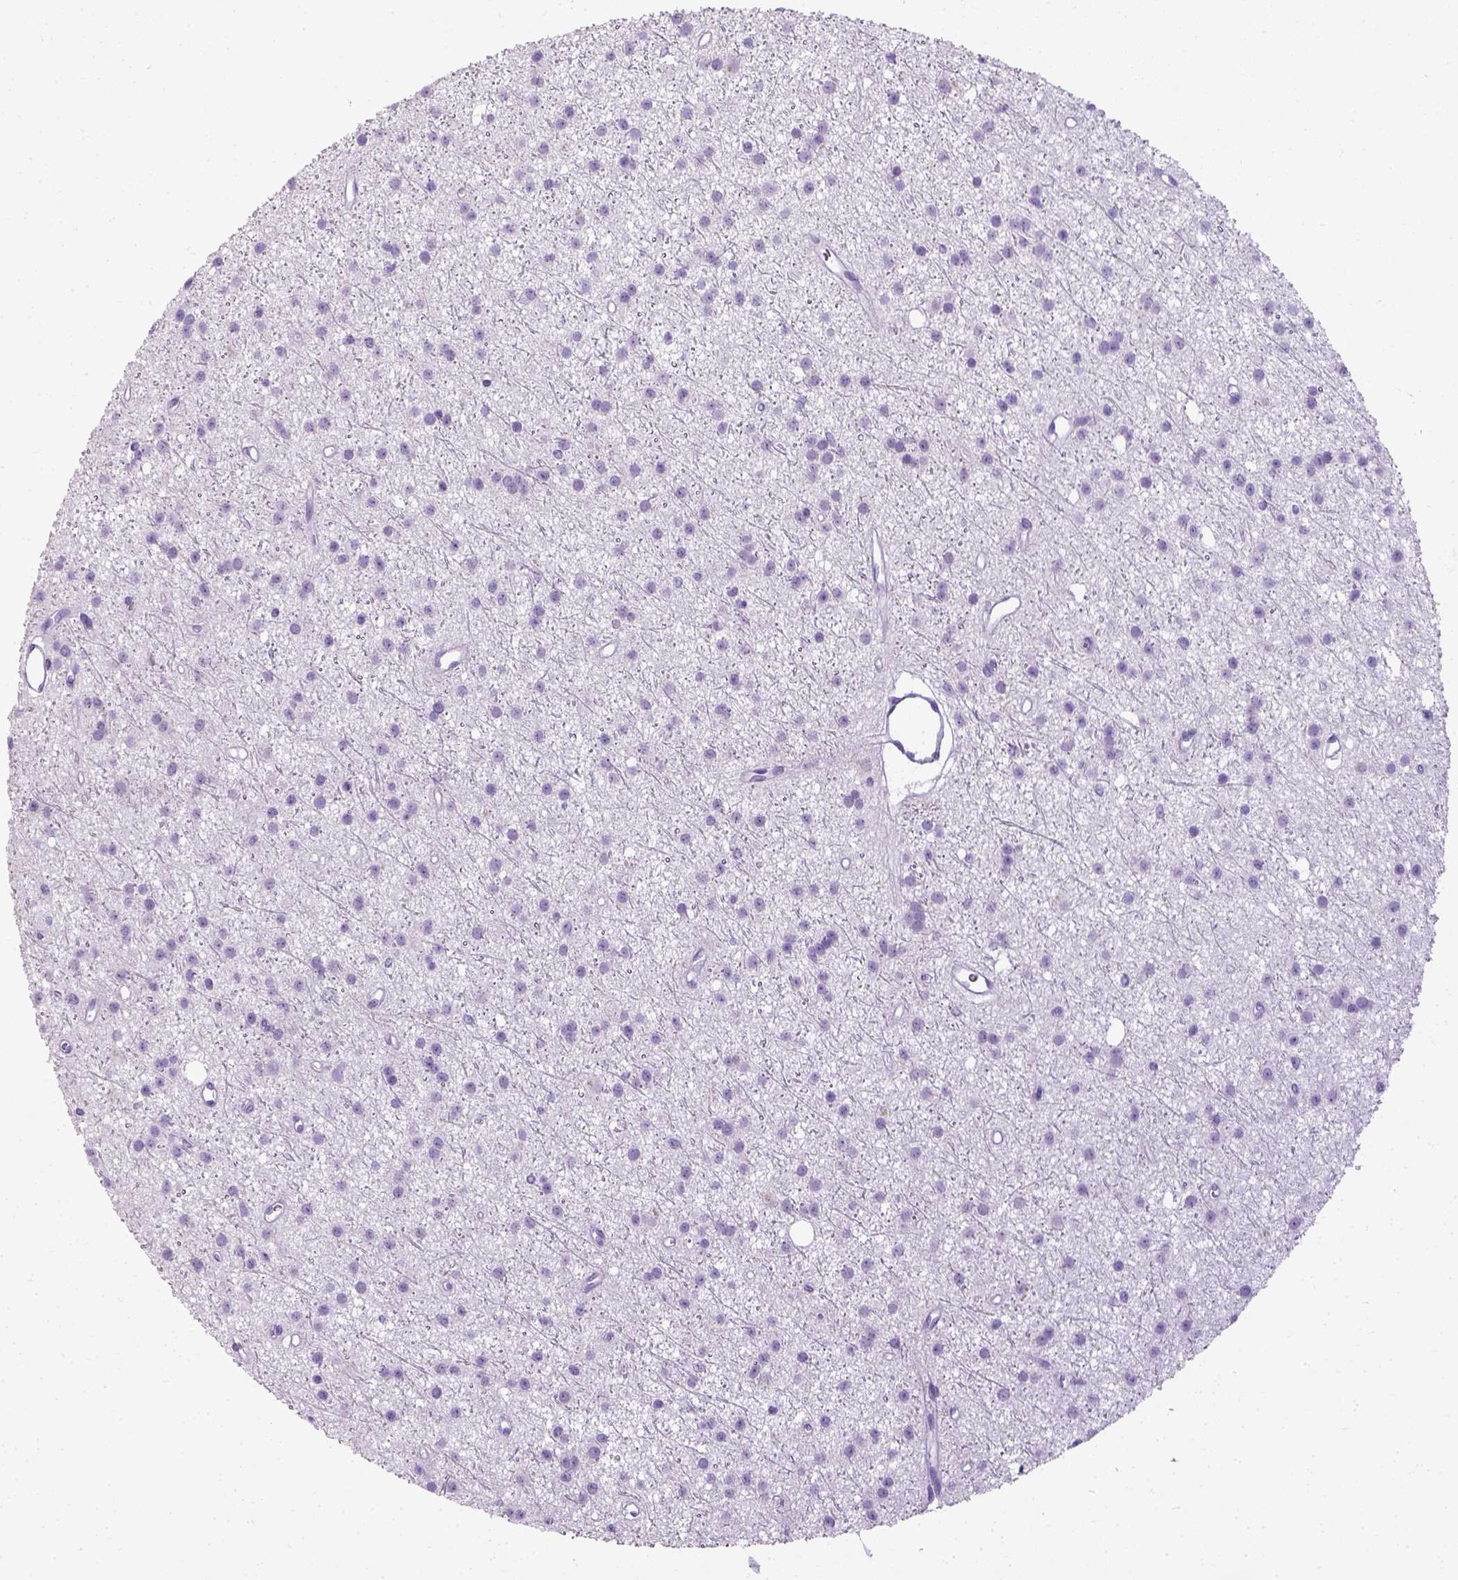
{"staining": {"intensity": "negative", "quantity": "none", "location": "none"}, "tissue": "glioma", "cell_type": "Tumor cells", "image_type": "cancer", "snomed": [{"axis": "morphology", "description": "Glioma, malignant, Low grade"}, {"axis": "topography", "description": "Brain"}], "caption": "There is no significant expression in tumor cells of glioma.", "gene": "LGSN", "patient": {"sex": "male", "age": 27}}